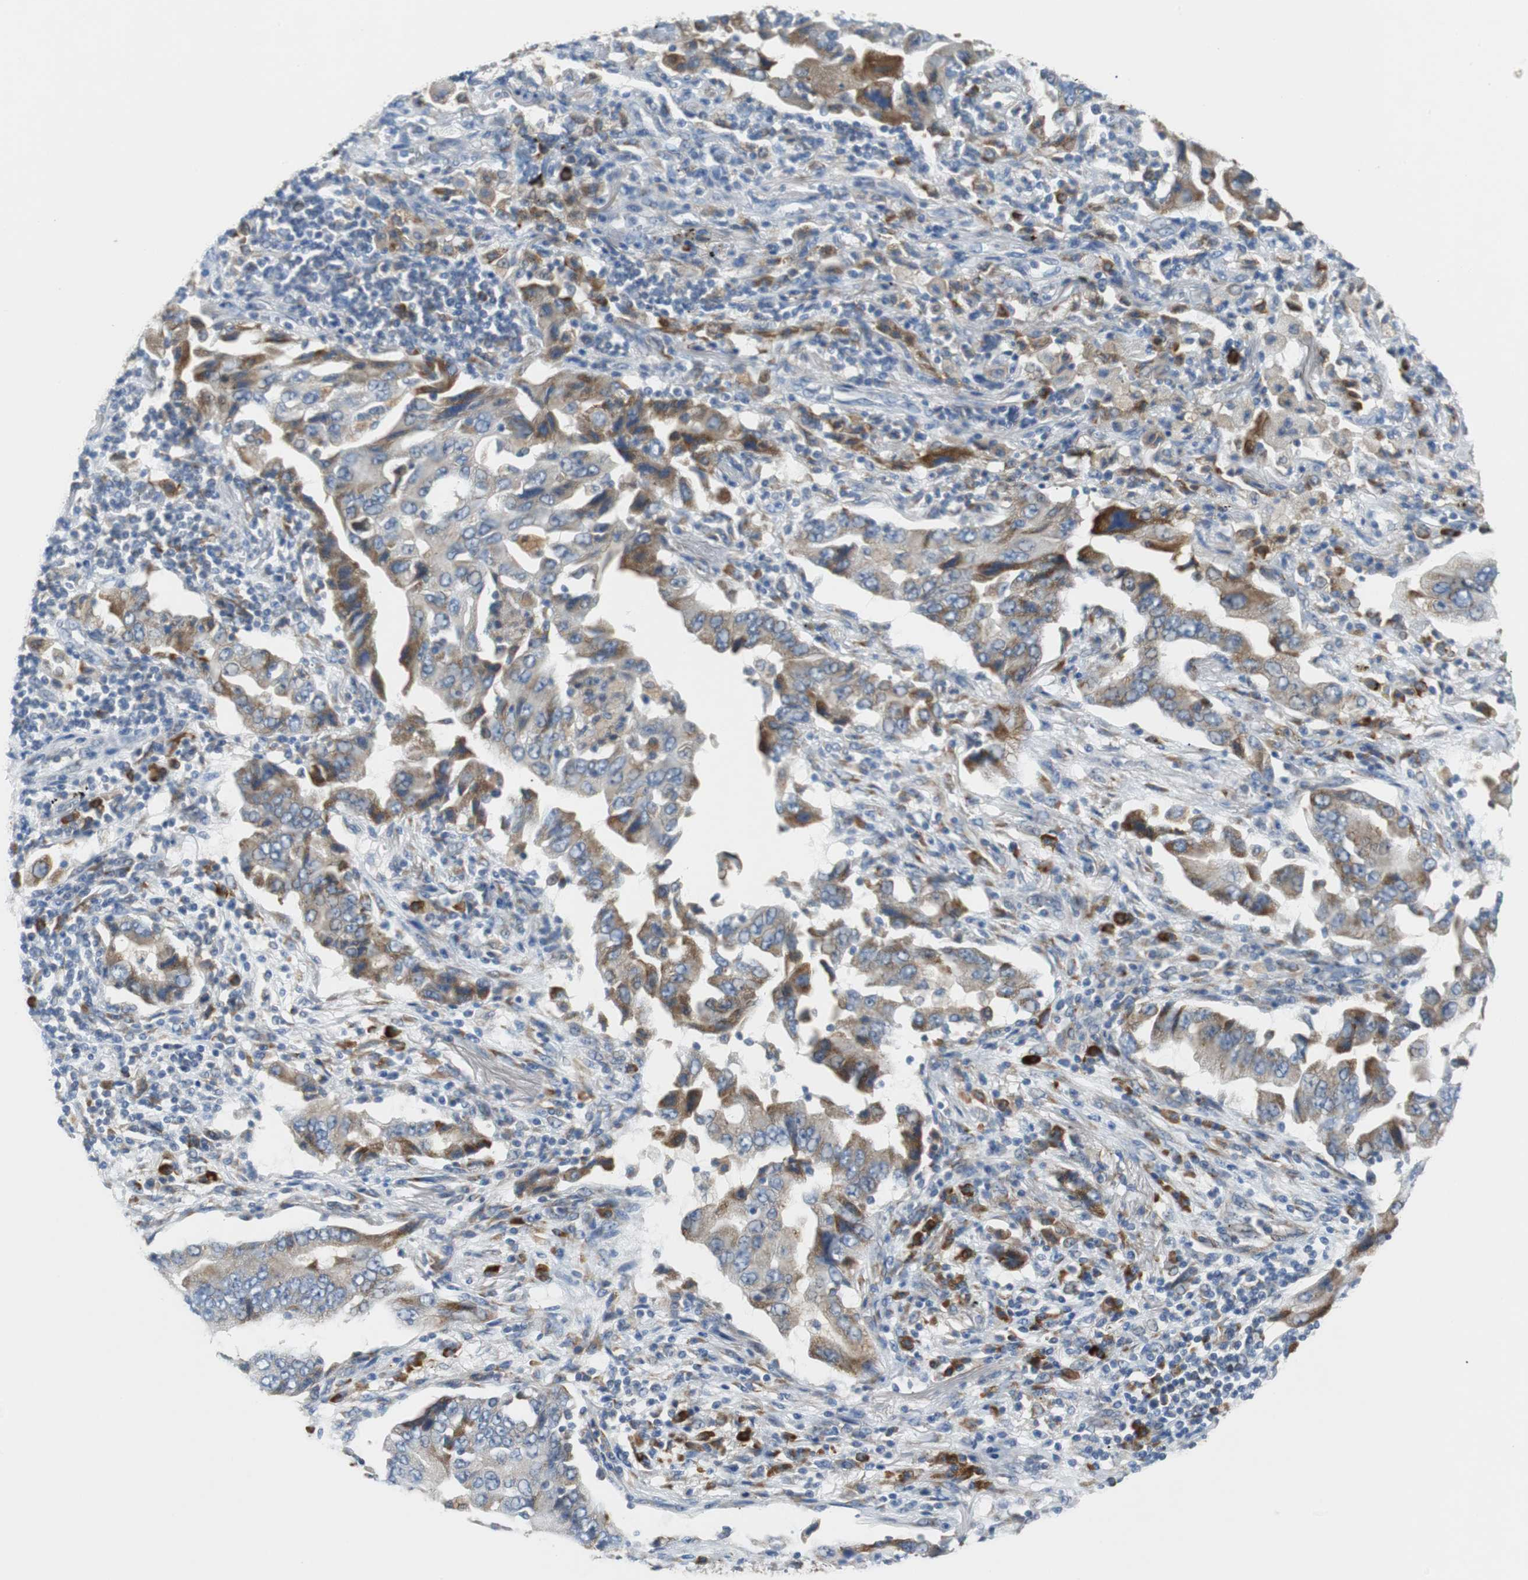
{"staining": {"intensity": "weak", "quantity": "25%-75%", "location": "cytoplasmic/membranous"}, "tissue": "lung cancer", "cell_type": "Tumor cells", "image_type": "cancer", "snomed": [{"axis": "morphology", "description": "Adenocarcinoma, NOS"}, {"axis": "topography", "description": "Lung"}], "caption": "Tumor cells demonstrate low levels of weak cytoplasmic/membranous expression in approximately 25%-75% of cells in lung cancer (adenocarcinoma).", "gene": "PDIA4", "patient": {"sex": "female", "age": 65}}